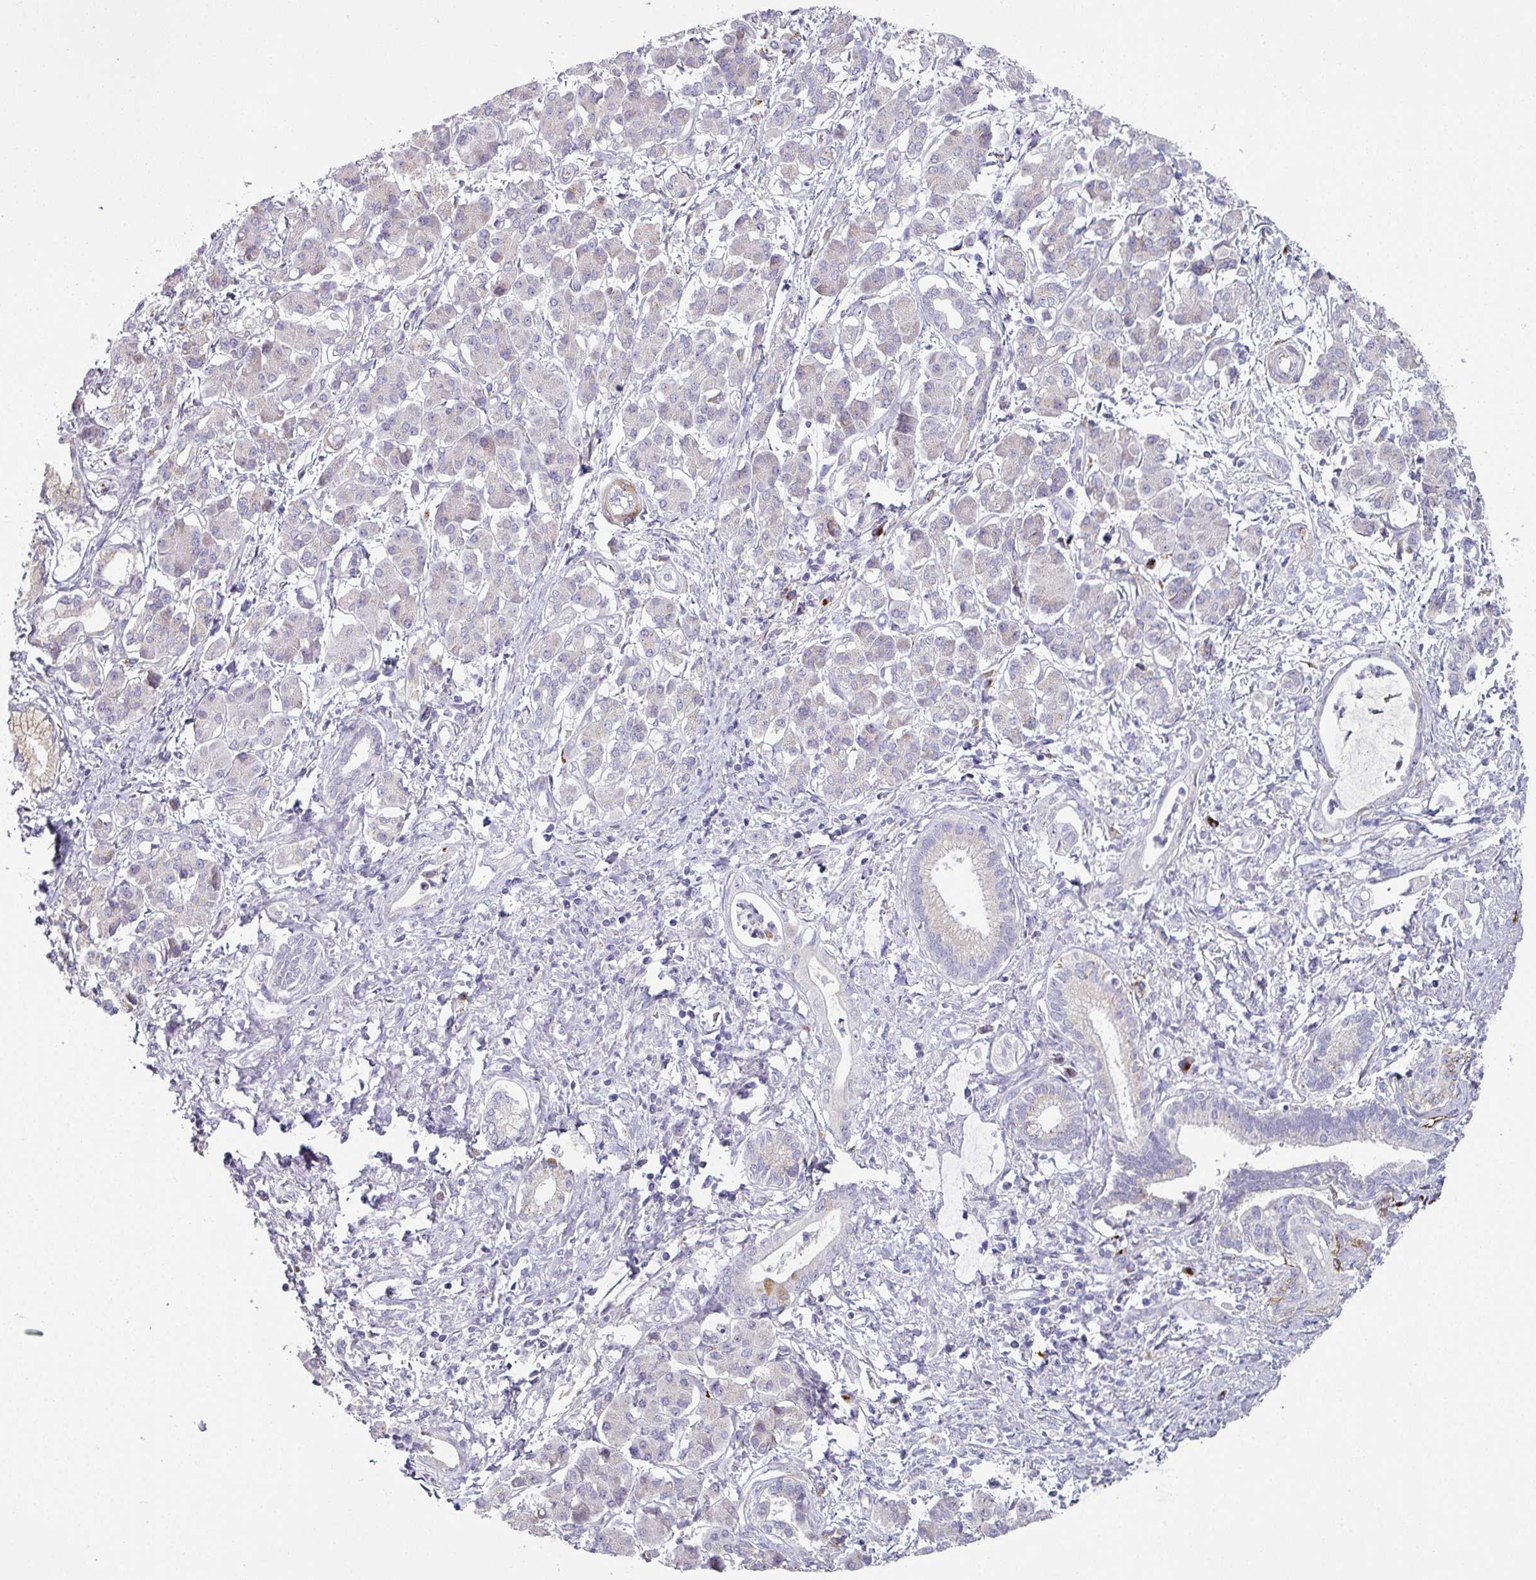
{"staining": {"intensity": "negative", "quantity": "none", "location": "none"}, "tissue": "pancreatic cancer", "cell_type": "Tumor cells", "image_type": "cancer", "snomed": [{"axis": "morphology", "description": "Adenocarcinoma, NOS"}, {"axis": "topography", "description": "Pancreas"}], "caption": "Tumor cells are negative for protein expression in human pancreatic adenocarcinoma.", "gene": "PRODH2", "patient": {"sex": "female", "age": 55}}